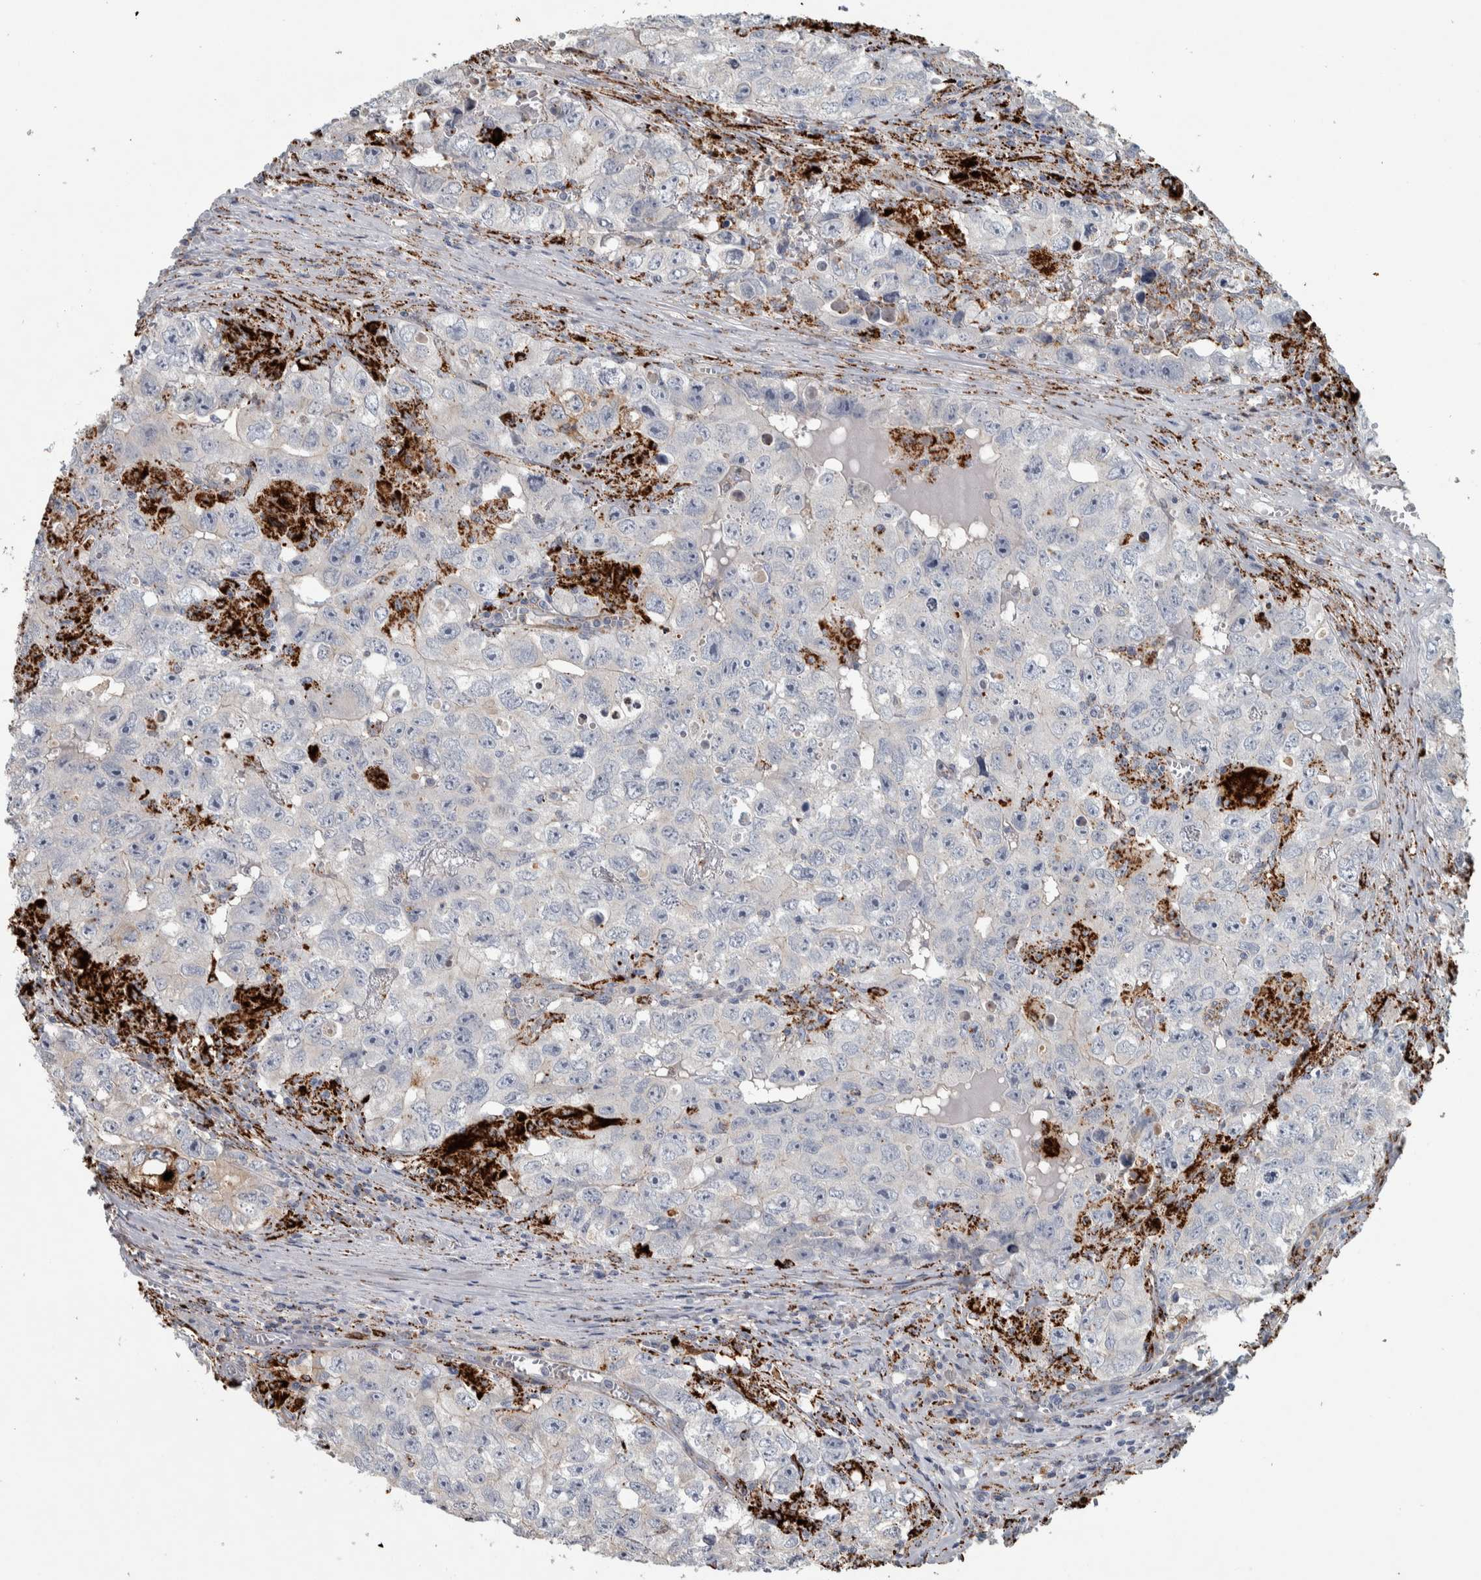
{"staining": {"intensity": "moderate", "quantity": "<25%", "location": "cytoplasmic/membranous"}, "tissue": "testis cancer", "cell_type": "Tumor cells", "image_type": "cancer", "snomed": [{"axis": "morphology", "description": "Seminoma, NOS"}, {"axis": "morphology", "description": "Carcinoma, Embryonal, NOS"}, {"axis": "topography", "description": "Testis"}], "caption": "This is a photomicrograph of immunohistochemistry (IHC) staining of testis cancer, which shows moderate staining in the cytoplasmic/membranous of tumor cells.", "gene": "FAM78A", "patient": {"sex": "male", "age": 43}}